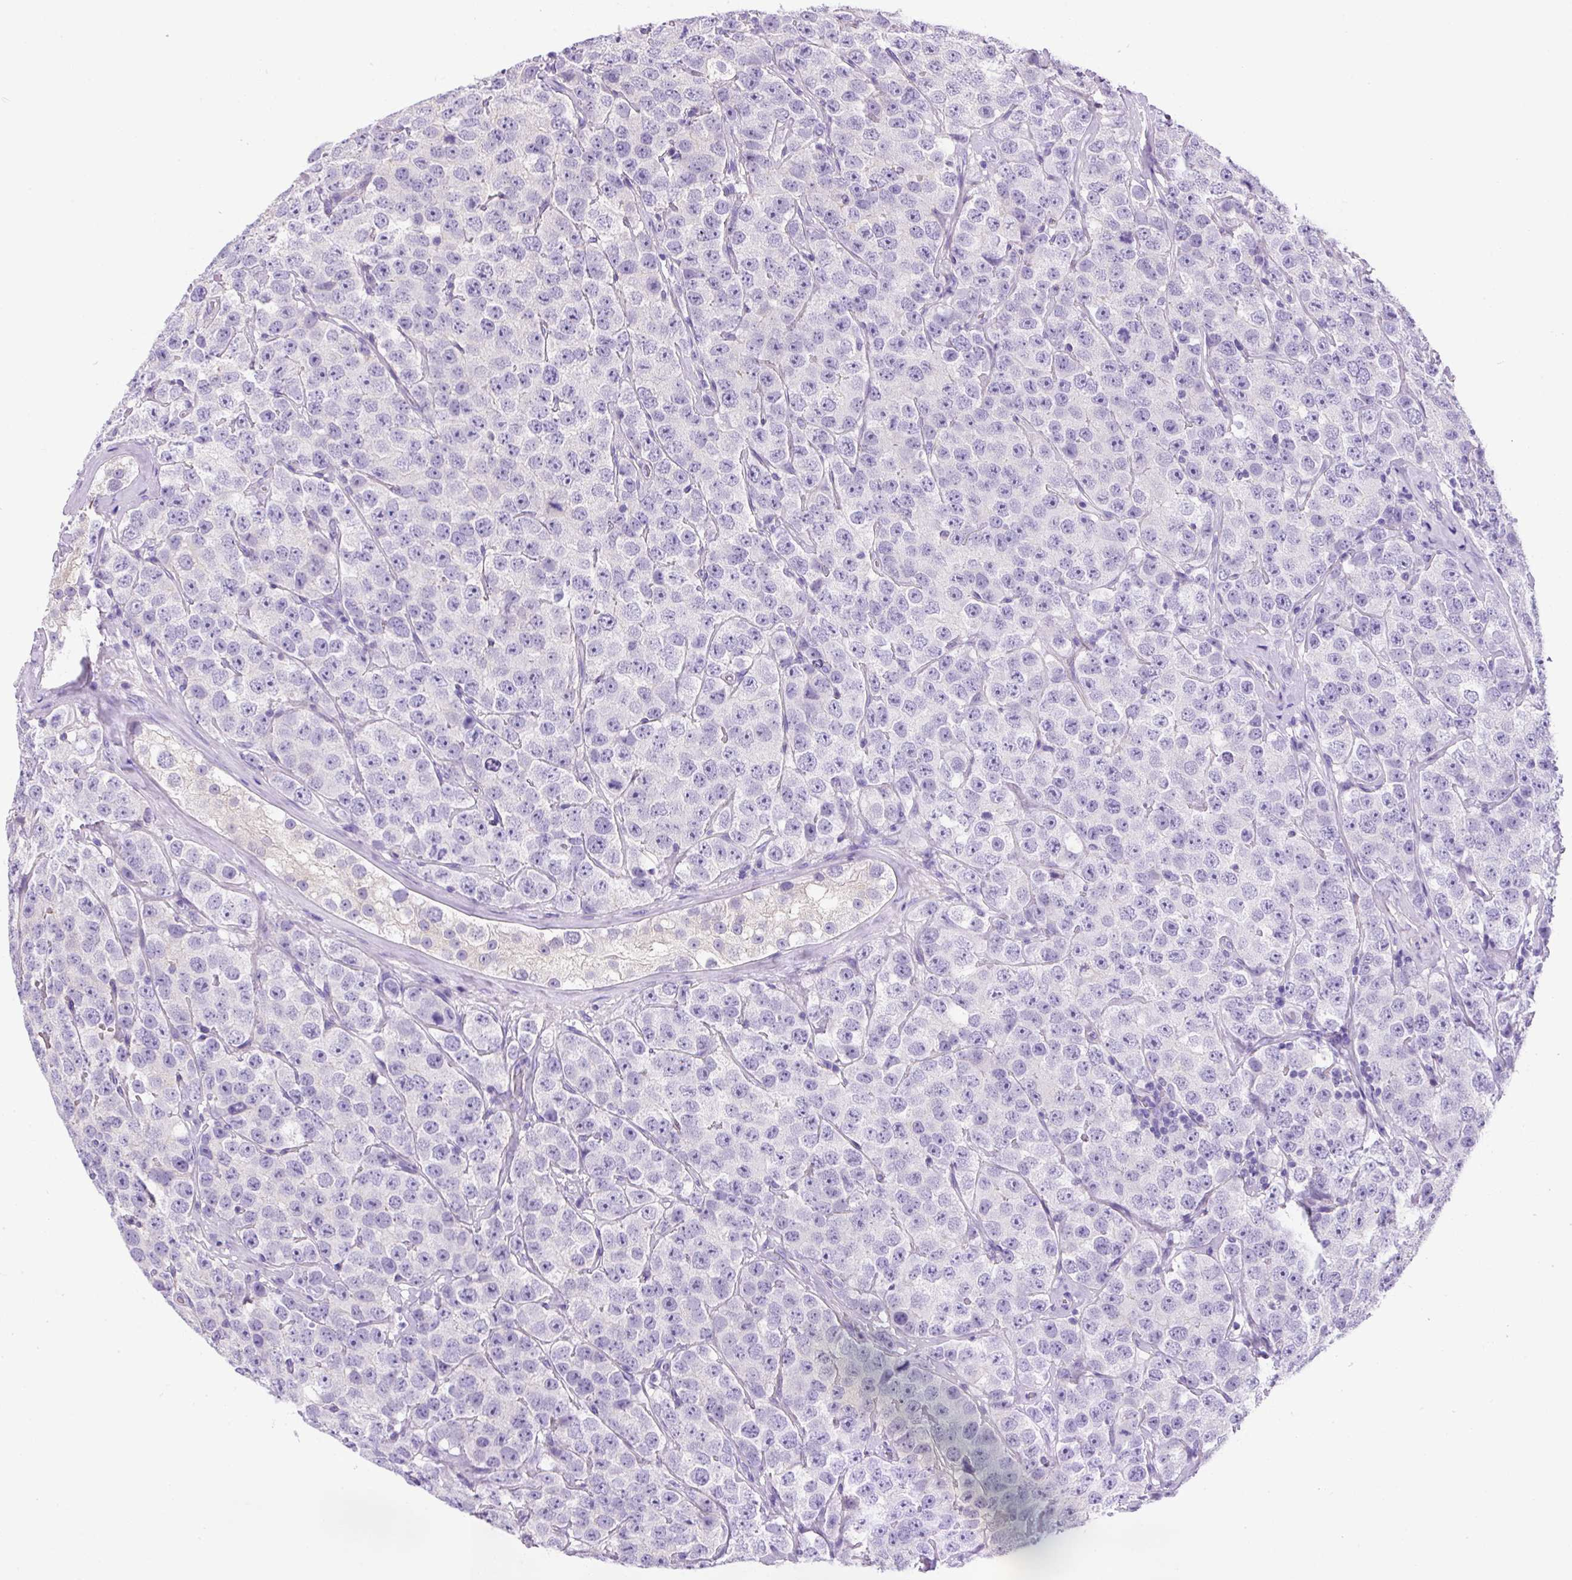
{"staining": {"intensity": "negative", "quantity": "none", "location": "none"}, "tissue": "testis cancer", "cell_type": "Tumor cells", "image_type": "cancer", "snomed": [{"axis": "morphology", "description": "Seminoma, NOS"}, {"axis": "topography", "description": "Testis"}], "caption": "Immunohistochemistry (IHC) of testis seminoma displays no expression in tumor cells. Nuclei are stained in blue.", "gene": "NPTN", "patient": {"sex": "male", "age": 28}}